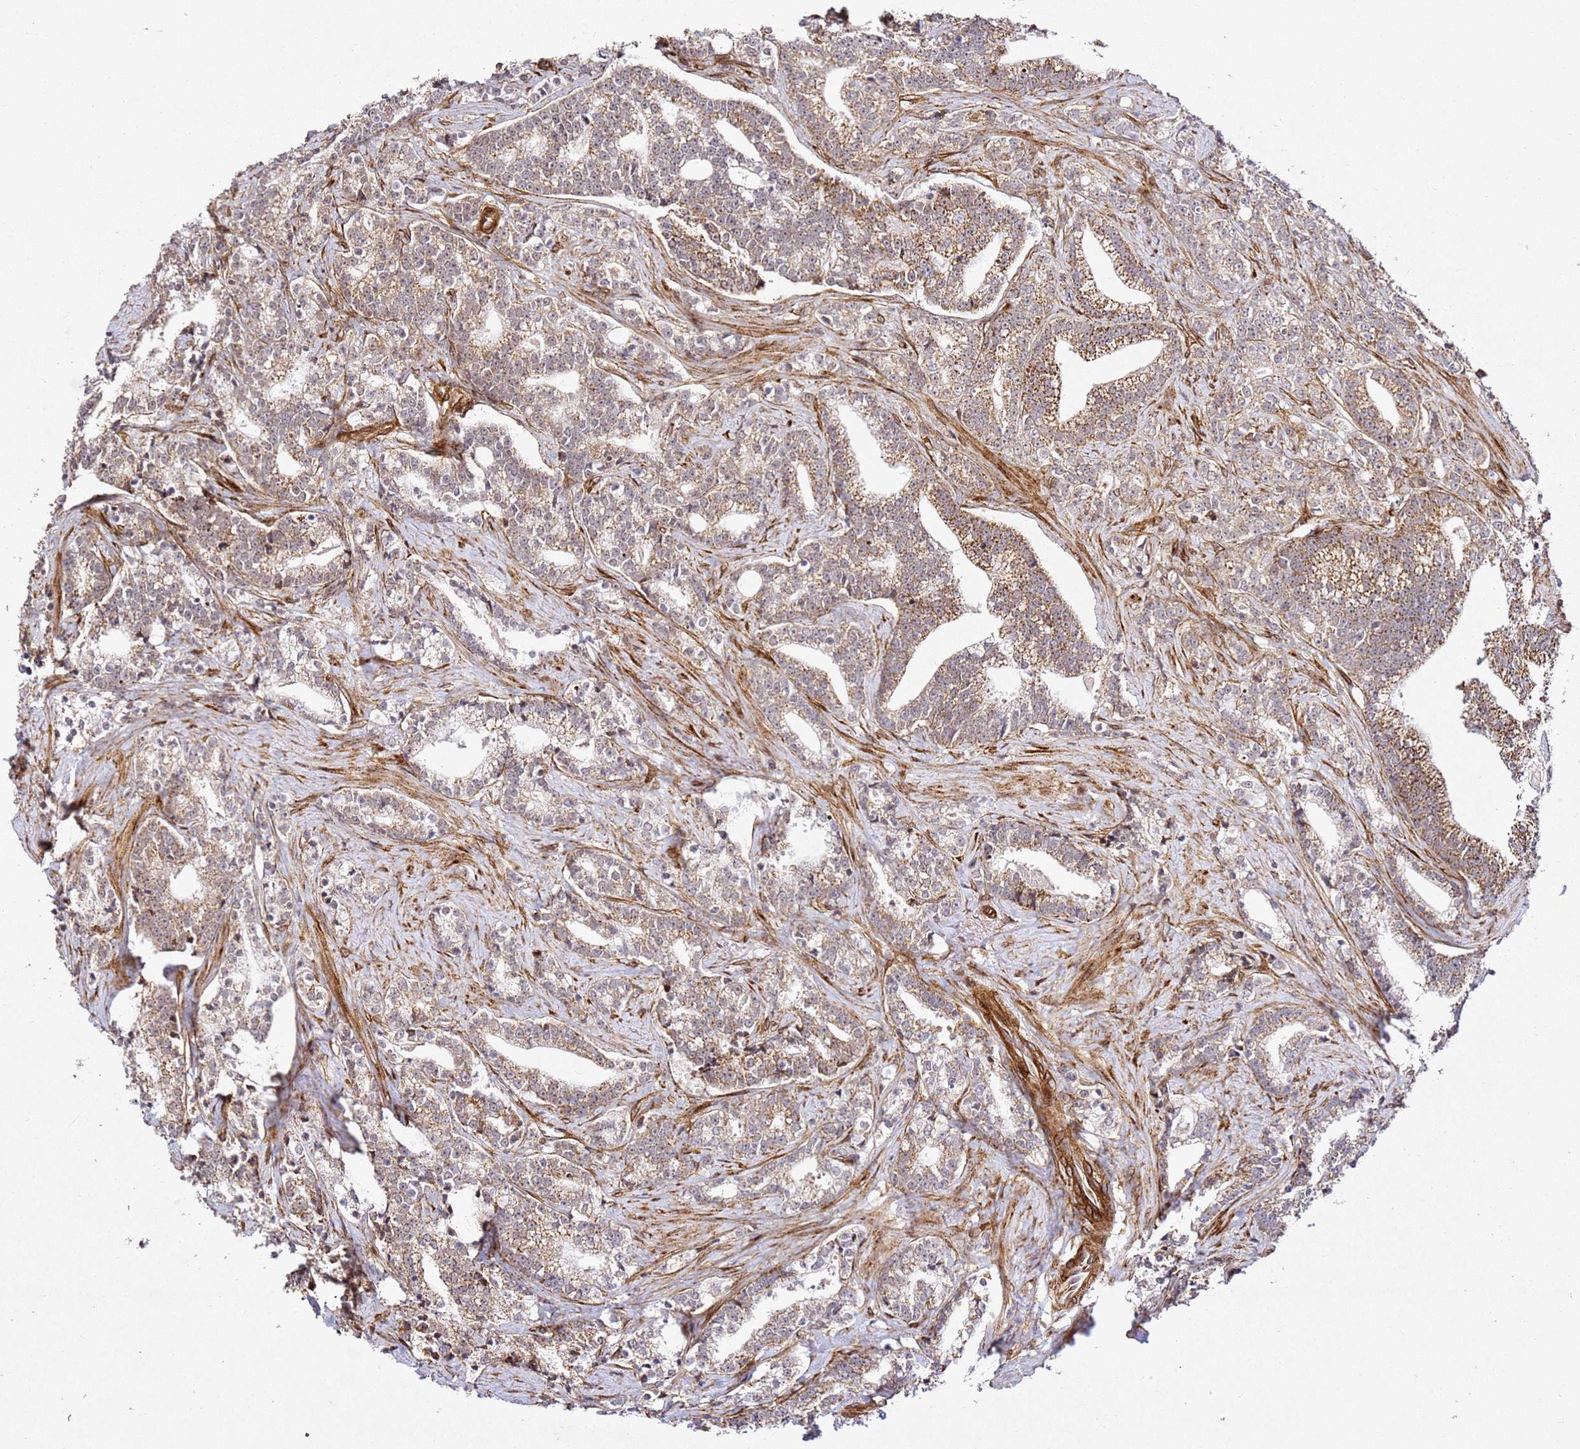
{"staining": {"intensity": "moderate", "quantity": ">75%", "location": "cytoplasmic/membranous"}, "tissue": "prostate cancer", "cell_type": "Tumor cells", "image_type": "cancer", "snomed": [{"axis": "morphology", "description": "Adenocarcinoma, High grade"}, {"axis": "topography", "description": "Prostate"}], "caption": "Human prostate high-grade adenocarcinoma stained with a brown dye shows moderate cytoplasmic/membranous positive positivity in approximately >75% of tumor cells.", "gene": "ZNF296", "patient": {"sex": "male", "age": 67}}